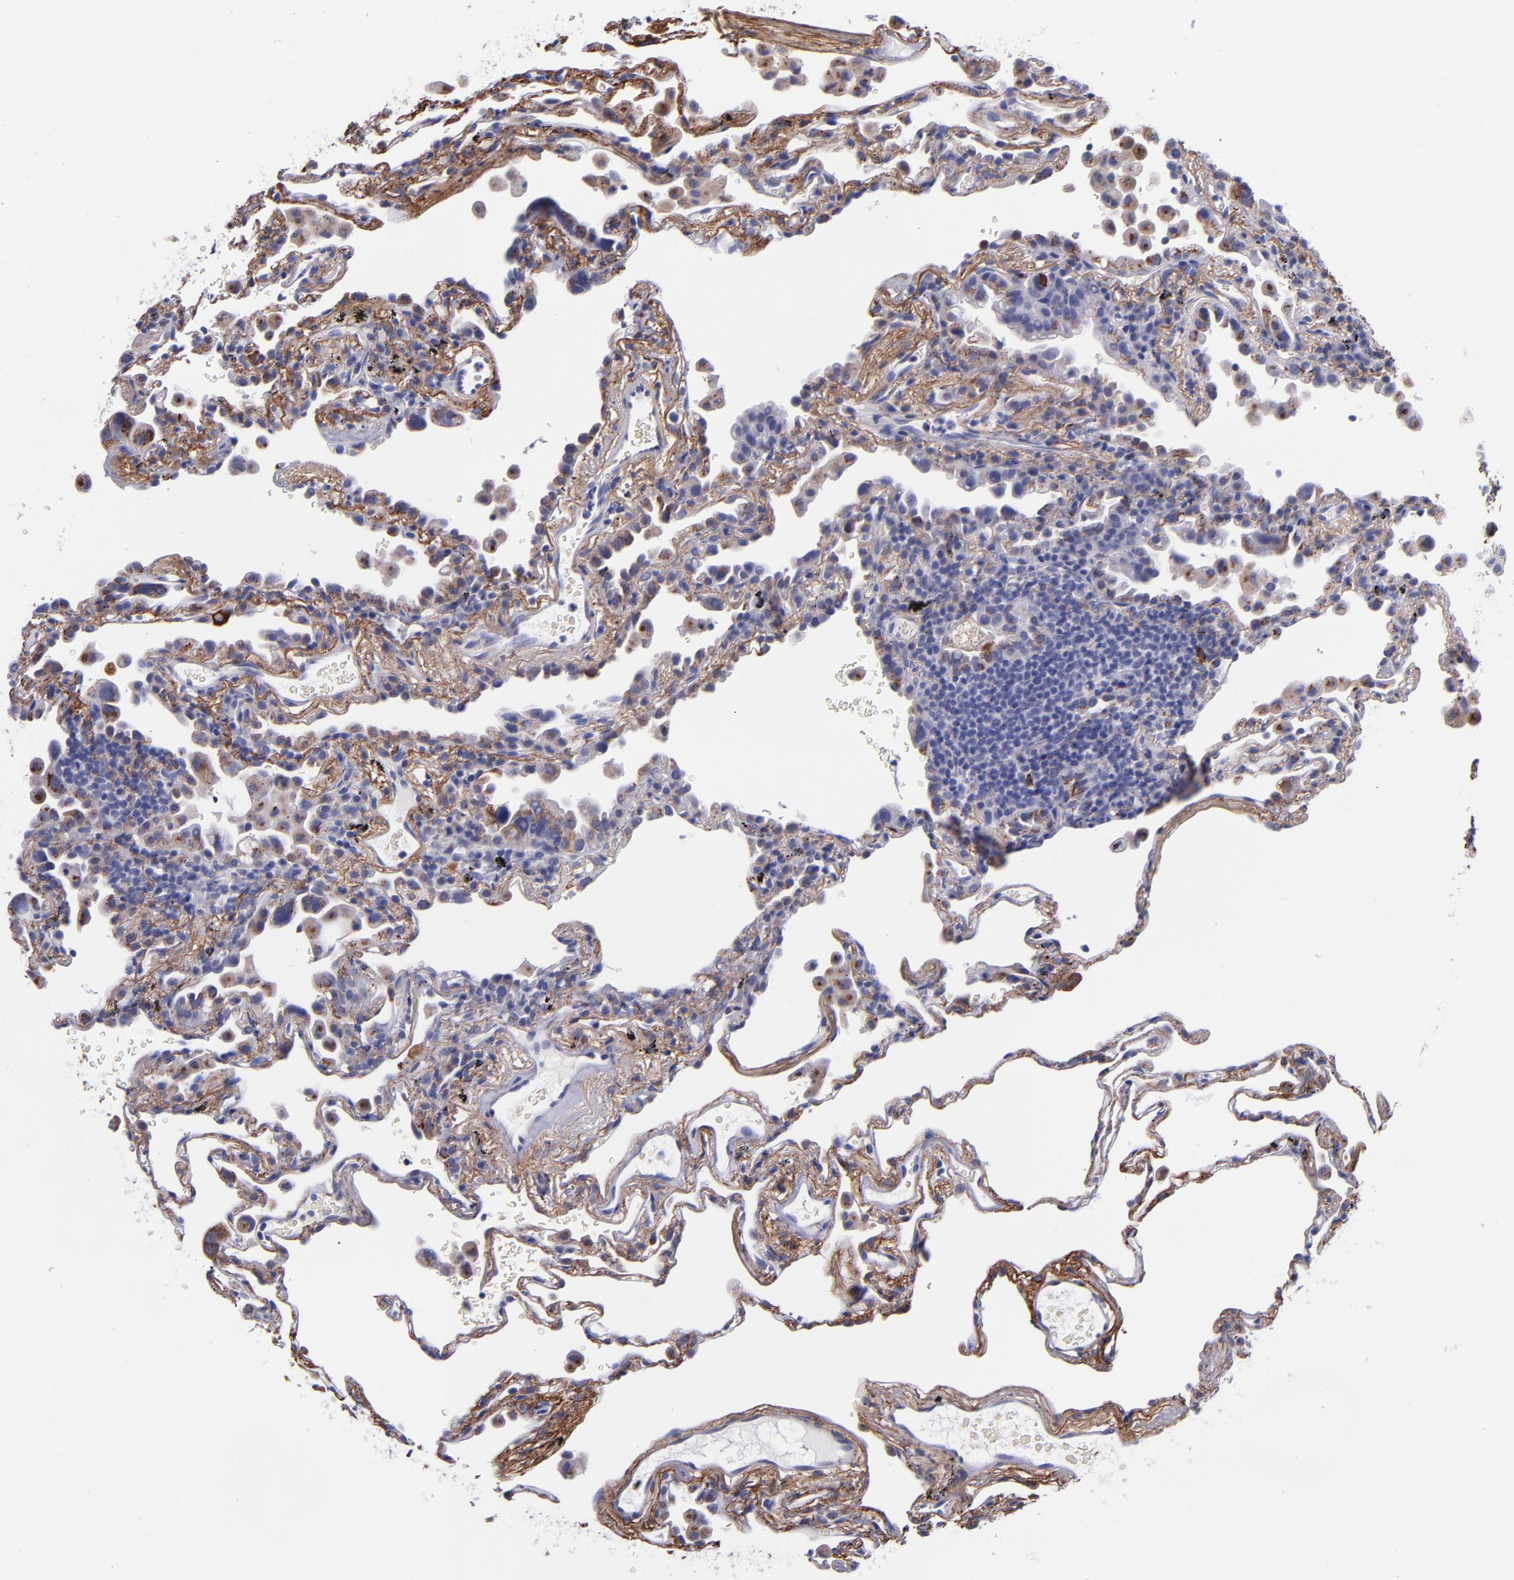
{"staining": {"intensity": "moderate", "quantity": "25%-75%", "location": "cytoplasmic/membranous"}, "tissue": "lung", "cell_type": "Alveolar cells", "image_type": "normal", "snomed": [{"axis": "morphology", "description": "Normal tissue, NOS"}, {"axis": "morphology", "description": "Inflammation, NOS"}, {"axis": "topography", "description": "Lung"}], "caption": "Immunohistochemistry (IHC) of benign lung shows medium levels of moderate cytoplasmic/membranous positivity in approximately 25%-75% of alveolar cells.", "gene": "IVL", "patient": {"sex": "male", "age": 69}}